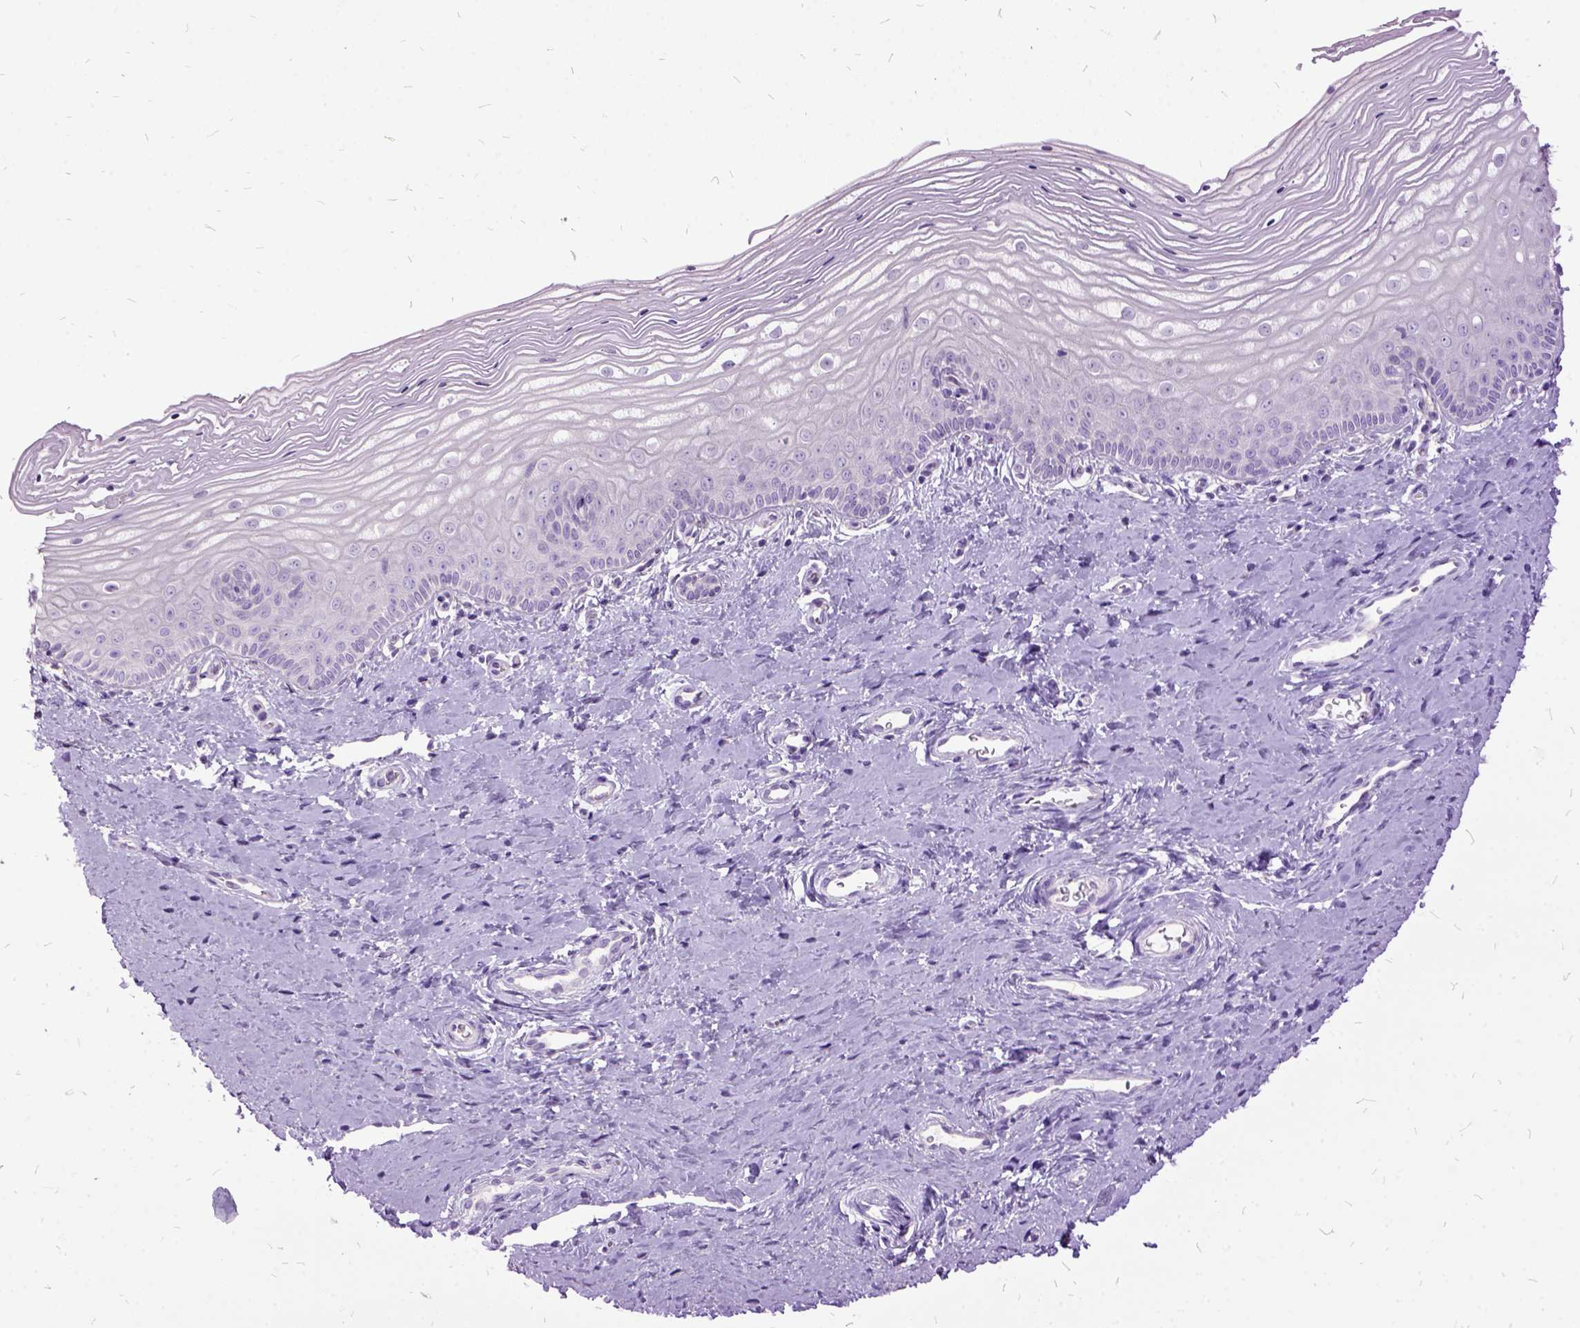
{"staining": {"intensity": "negative", "quantity": "none", "location": "none"}, "tissue": "vagina", "cell_type": "Squamous epithelial cells", "image_type": "normal", "snomed": [{"axis": "morphology", "description": "Normal tissue, NOS"}, {"axis": "topography", "description": "Vagina"}], "caption": "Immunohistochemistry photomicrograph of unremarkable vagina: human vagina stained with DAB (3,3'-diaminobenzidine) demonstrates no significant protein staining in squamous epithelial cells. The staining was performed using DAB (3,3'-diaminobenzidine) to visualize the protein expression in brown, while the nuclei were stained in blue with hematoxylin (Magnification: 20x).", "gene": "MME", "patient": {"sex": "female", "age": 39}}